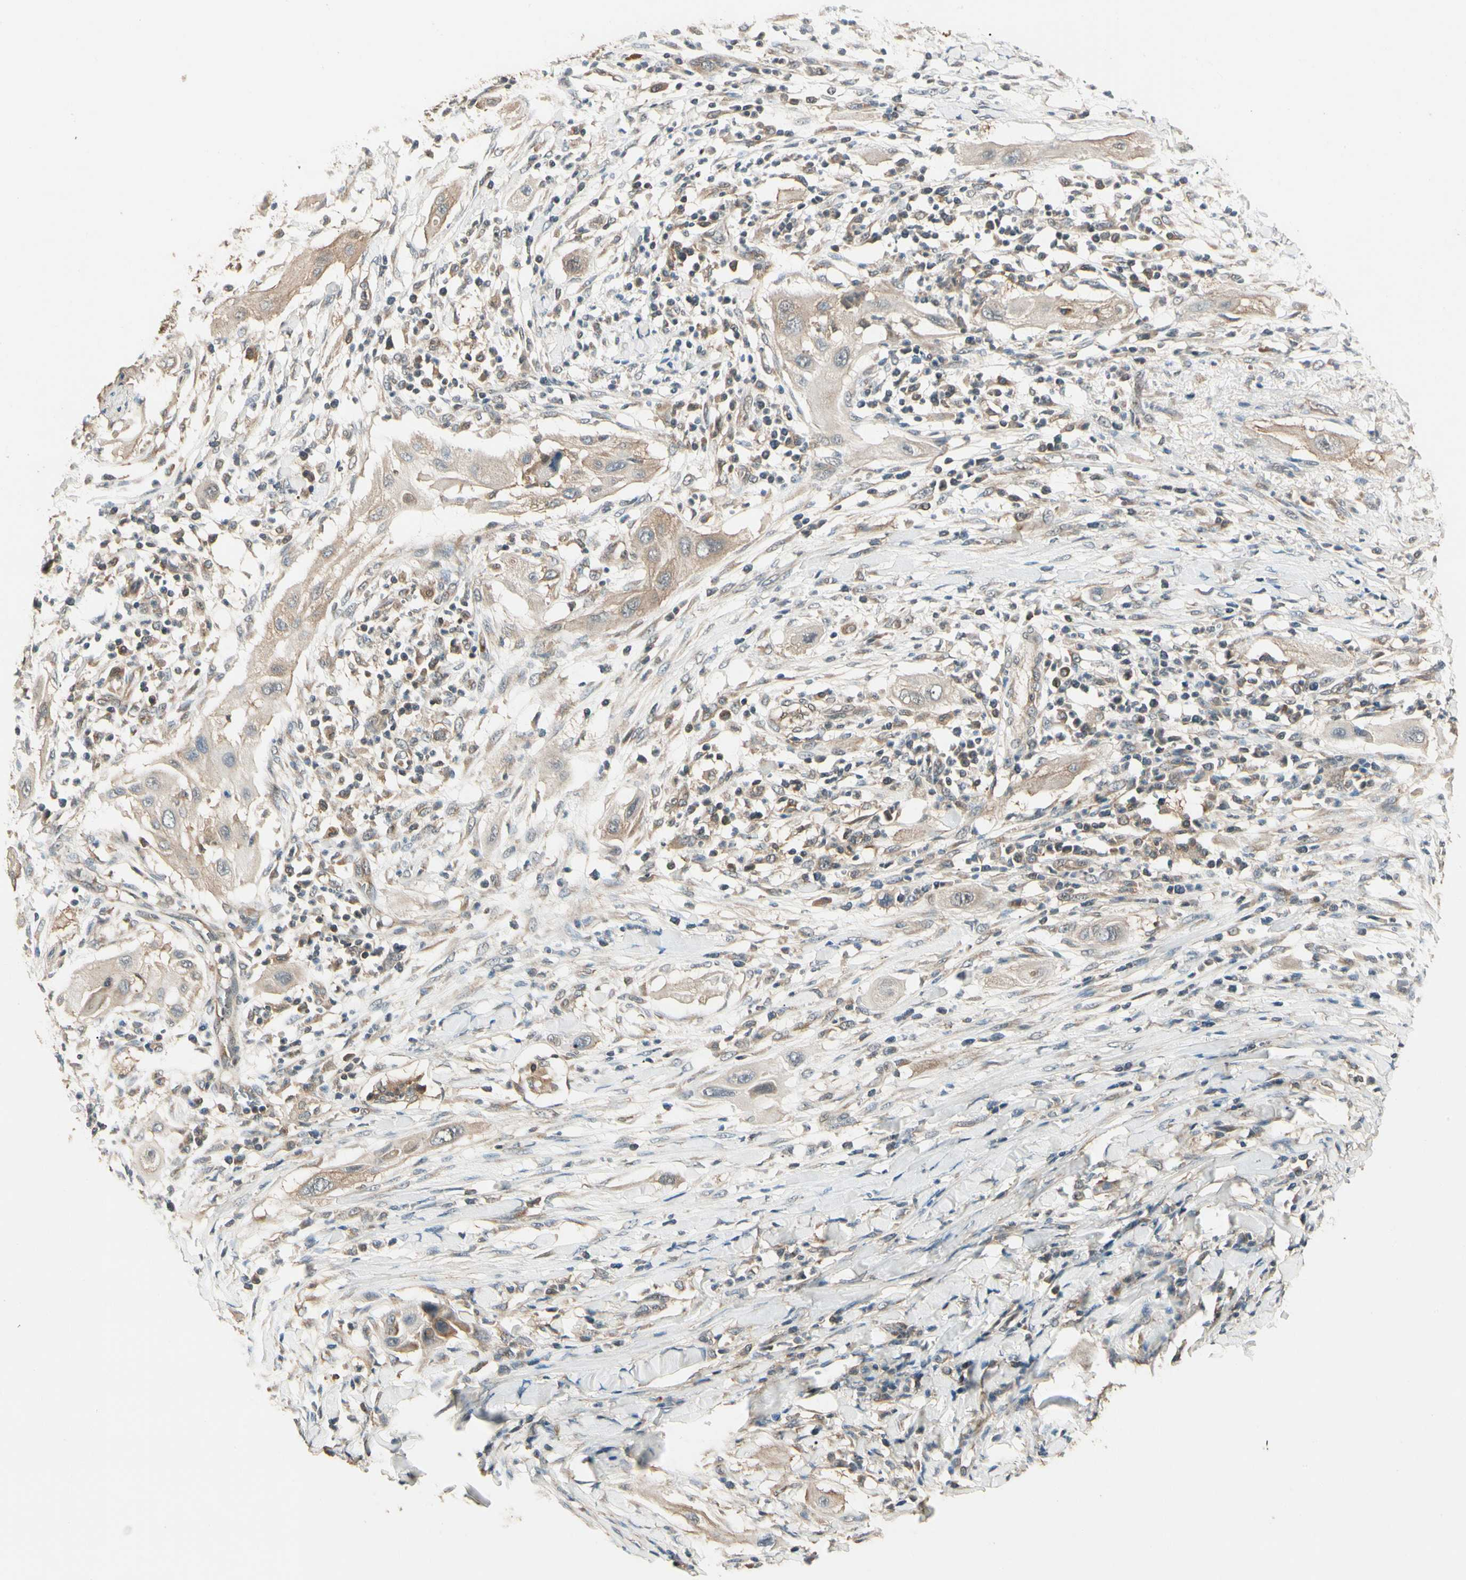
{"staining": {"intensity": "weak", "quantity": ">75%", "location": "cytoplasmic/membranous"}, "tissue": "lung cancer", "cell_type": "Tumor cells", "image_type": "cancer", "snomed": [{"axis": "morphology", "description": "Squamous cell carcinoma, NOS"}, {"axis": "topography", "description": "Lung"}], "caption": "Protein staining demonstrates weak cytoplasmic/membranous expression in approximately >75% of tumor cells in lung cancer (squamous cell carcinoma).", "gene": "CCT7", "patient": {"sex": "female", "age": 47}}